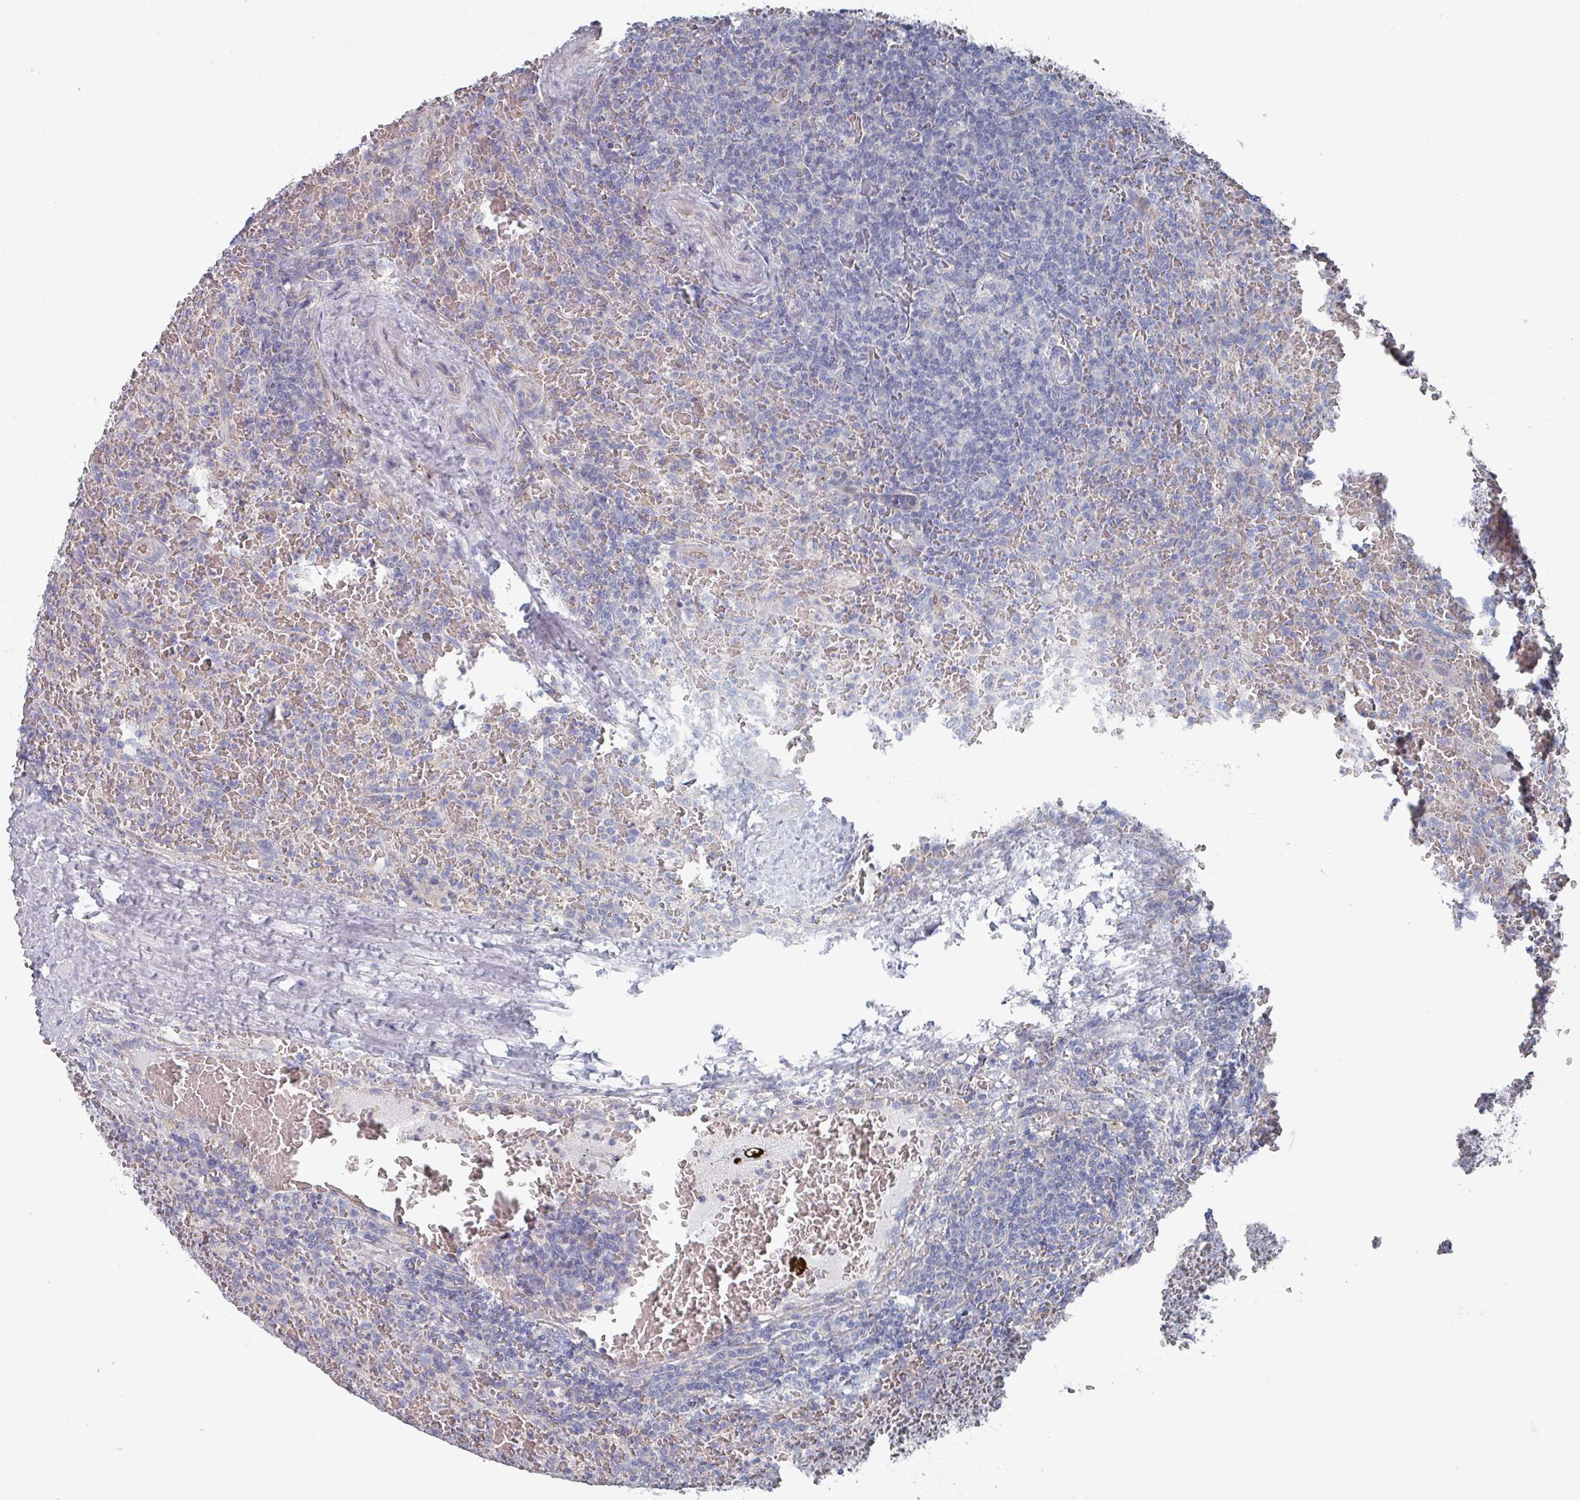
{"staining": {"intensity": "negative", "quantity": "none", "location": "none"}, "tissue": "lymphoma", "cell_type": "Tumor cells", "image_type": "cancer", "snomed": [{"axis": "morphology", "description": "Malignant lymphoma, non-Hodgkin's type, Low grade"}, {"axis": "topography", "description": "Spleen"}], "caption": "A high-resolution histopathology image shows IHC staining of lymphoma, which demonstrates no significant staining in tumor cells.", "gene": "EFL1", "patient": {"sex": "female", "age": 64}}